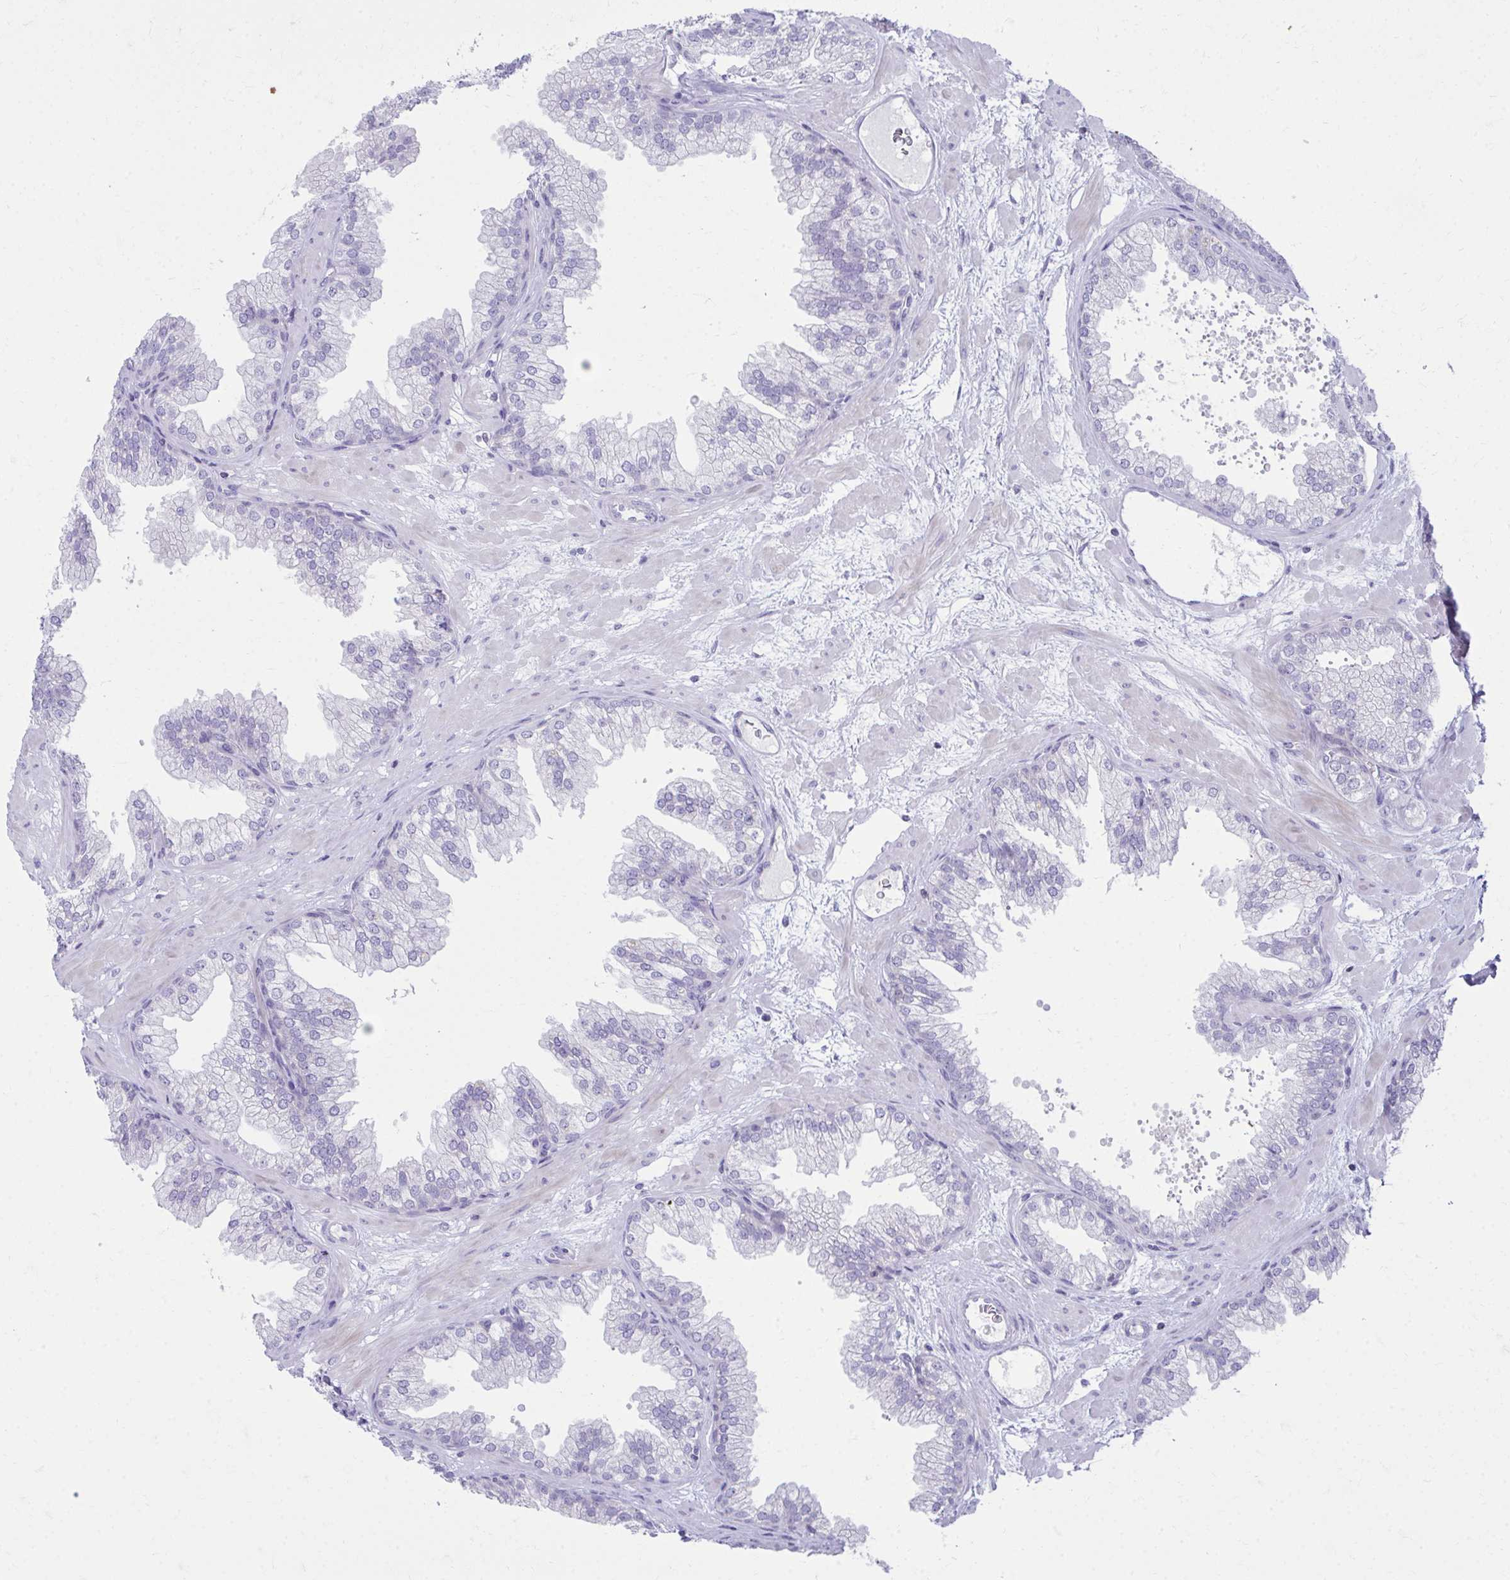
{"staining": {"intensity": "negative", "quantity": "none", "location": "none"}, "tissue": "prostate", "cell_type": "Glandular cells", "image_type": "normal", "snomed": [{"axis": "morphology", "description": "Normal tissue, NOS"}, {"axis": "topography", "description": "Prostate"}], "caption": "This is a photomicrograph of immunohistochemistry staining of benign prostate, which shows no positivity in glandular cells. (DAB (3,3'-diaminobenzidine) IHC with hematoxylin counter stain).", "gene": "OR7A5", "patient": {"sex": "male", "age": 37}}